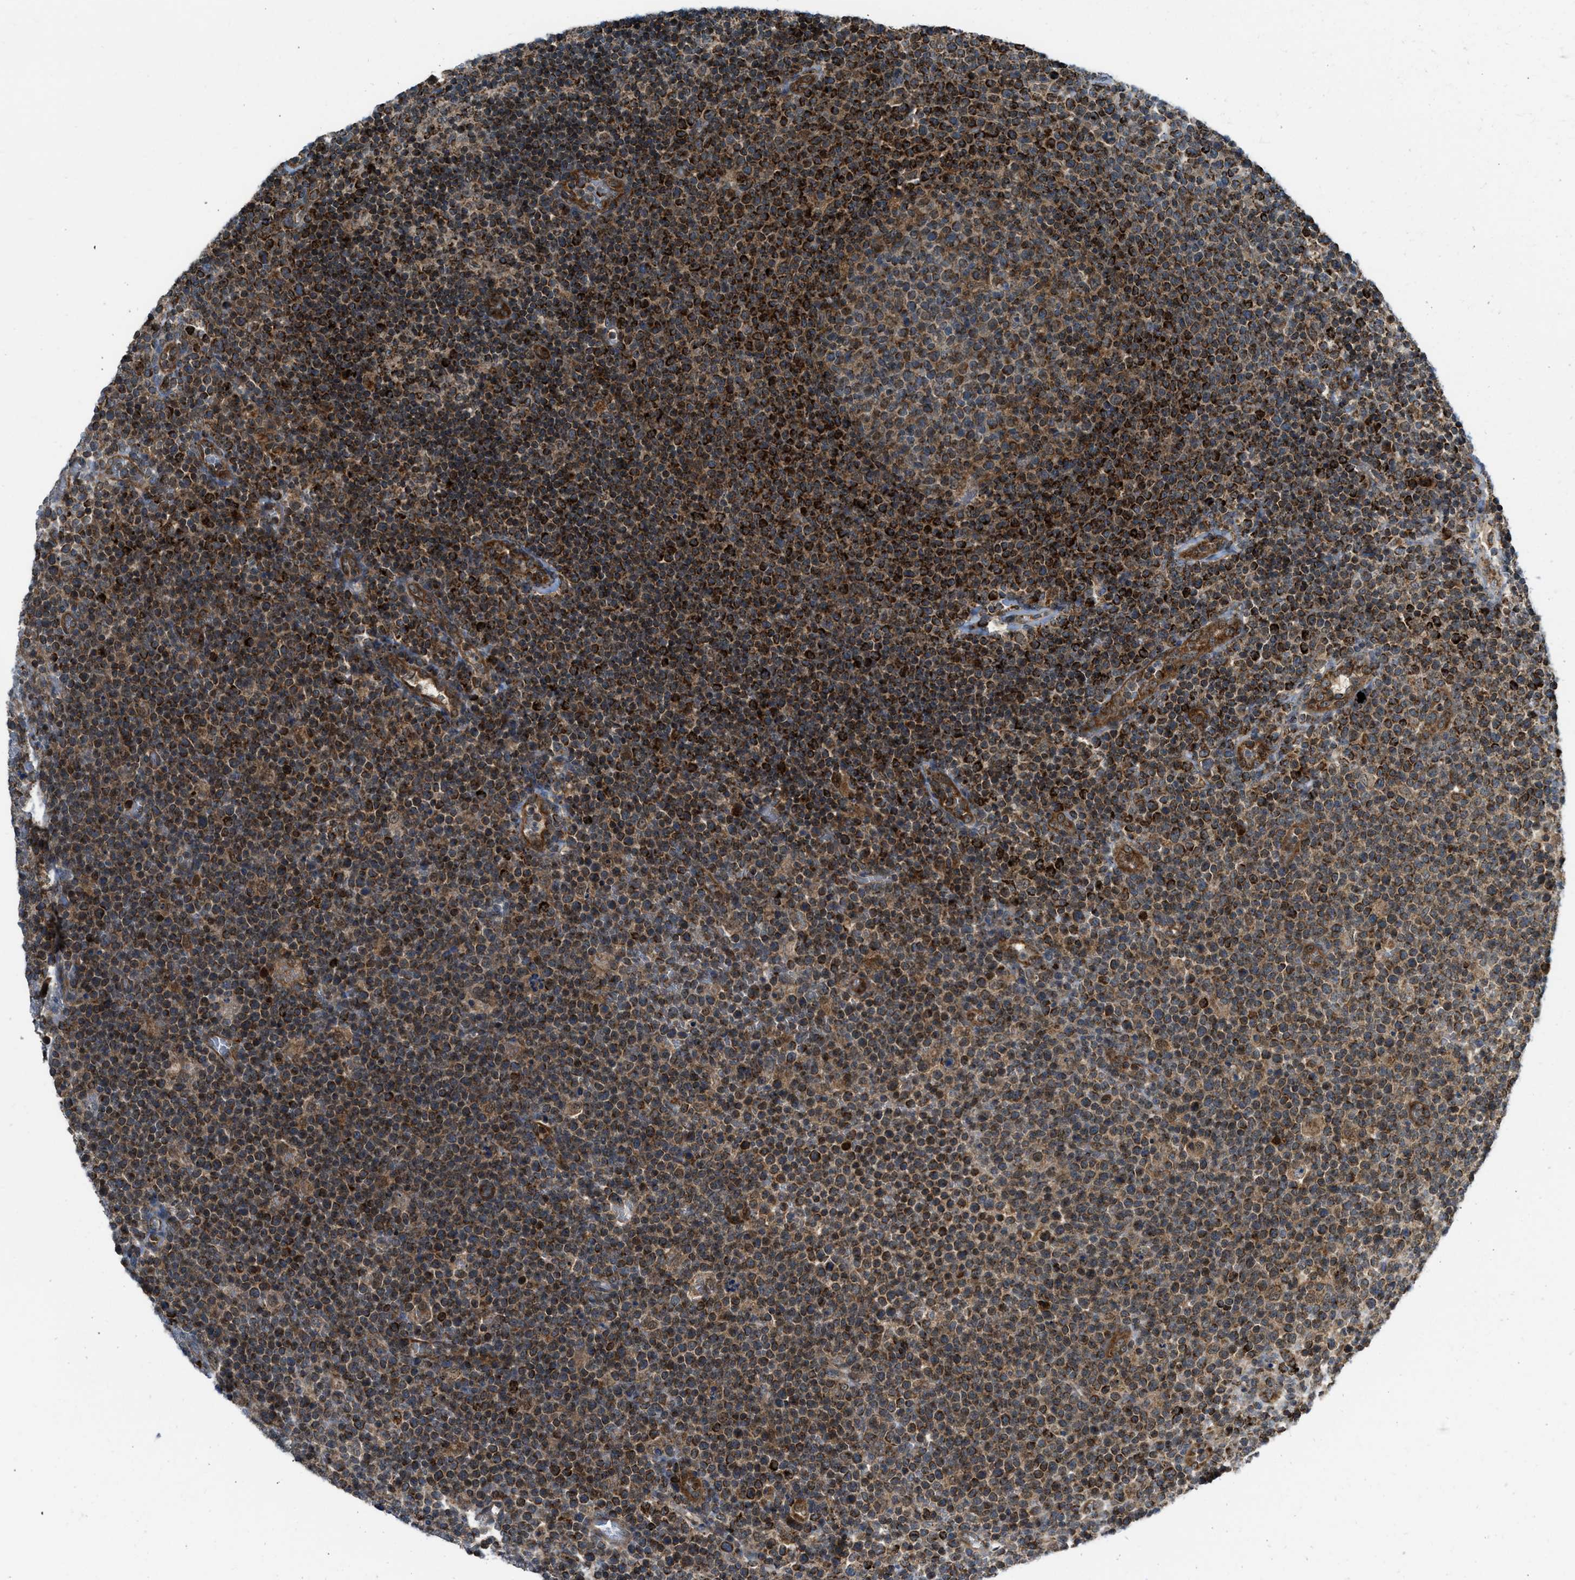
{"staining": {"intensity": "strong", "quantity": ">75%", "location": "cytoplasmic/membranous"}, "tissue": "lymphoma", "cell_type": "Tumor cells", "image_type": "cancer", "snomed": [{"axis": "morphology", "description": "Malignant lymphoma, non-Hodgkin's type, High grade"}, {"axis": "topography", "description": "Lymph node"}], "caption": "This histopathology image displays immunohistochemistry staining of malignant lymphoma, non-Hodgkin's type (high-grade), with high strong cytoplasmic/membranous positivity in approximately >75% of tumor cells.", "gene": "SESN2", "patient": {"sex": "male", "age": 61}}